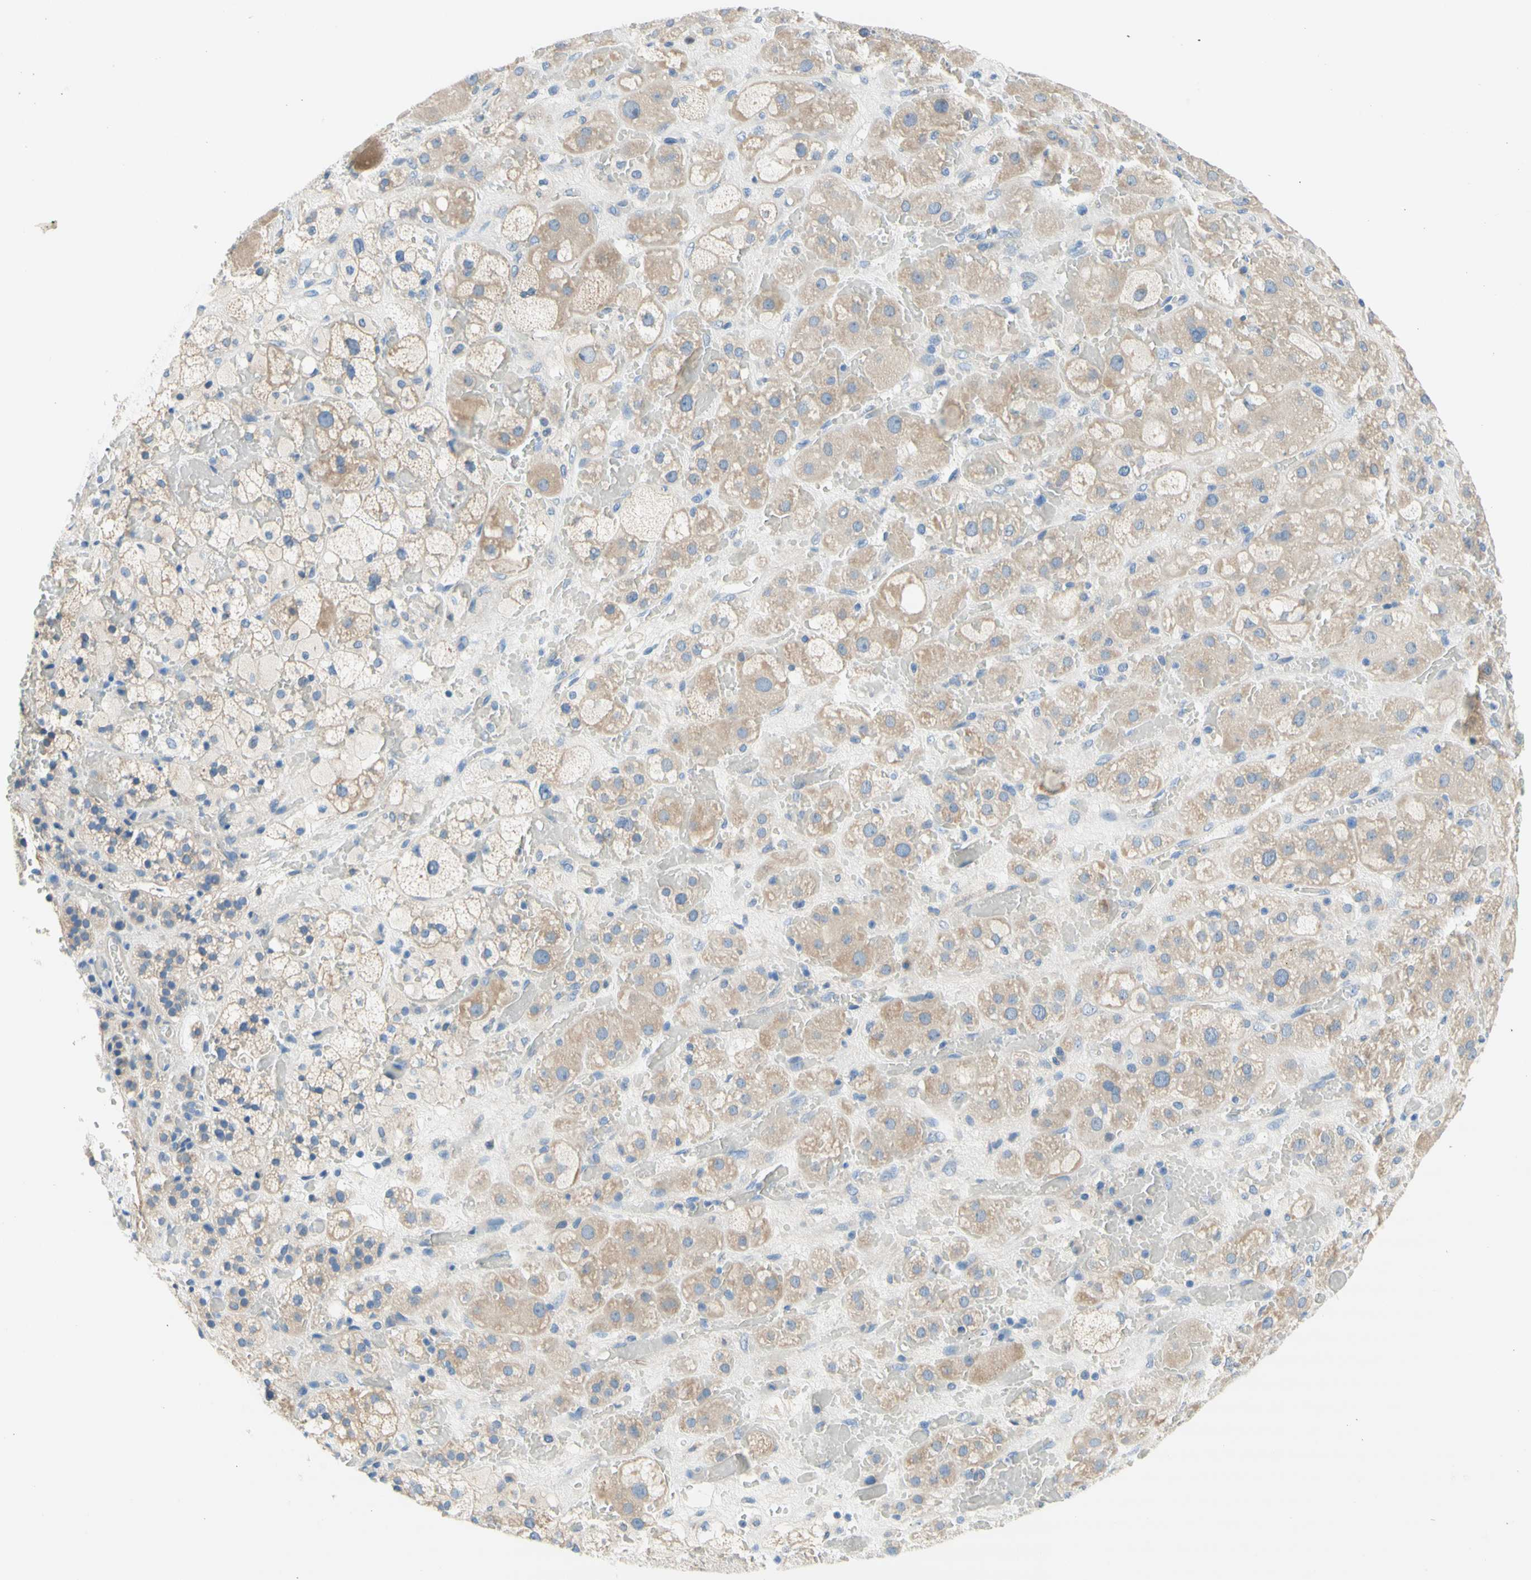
{"staining": {"intensity": "moderate", "quantity": "25%-75%", "location": "cytoplasmic/membranous"}, "tissue": "adrenal gland", "cell_type": "Glandular cells", "image_type": "normal", "snomed": [{"axis": "morphology", "description": "Normal tissue, NOS"}, {"axis": "topography", "description": "Adrenal gland"}], "caption": "Immunohistochemistry (IHC) staining of unremarkable adrenal gland, which shows medium levels of moderate cytoplasmic/membranous staining in approximately 25%-75% of glandular cells indicating moderate cytoplasmic/membranous protein staining. The staining was performed using DAB (3,3'-diaminobenzidine) (brown) for protein detection and nuclei were counterstained in hematoxylin (blue).", "gene": "F3", "patient": {"sex": "female", "age": 47}}